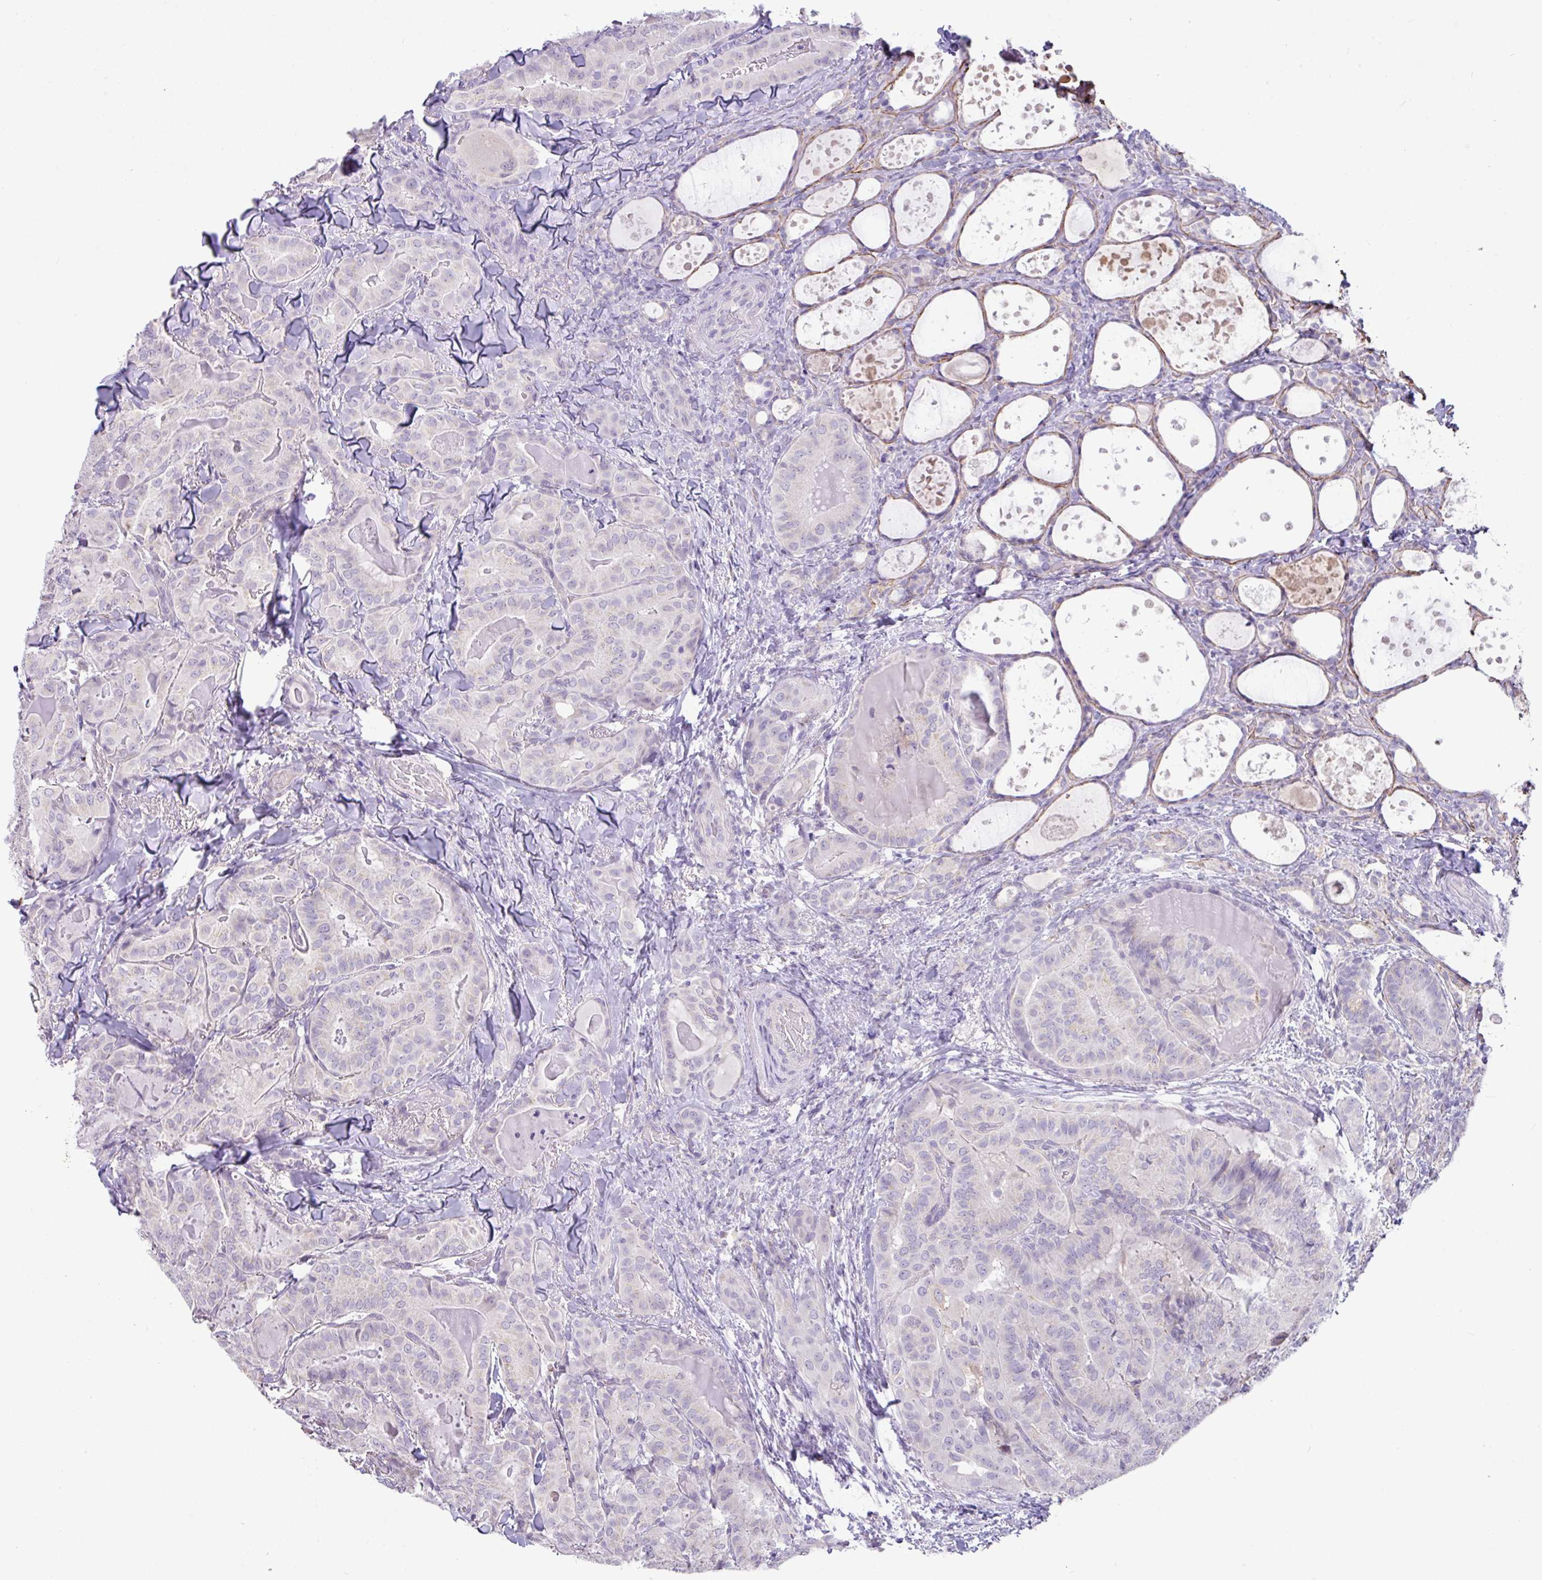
{"staining": {"intensity": "negative", "quantity": "none", "location": "none"}, "tissue": "thyroid cancer", "cell_type": "Tumor cells", "image_type": "cancer", "snomed": [{"axis": "morphology", "description": "Papillary adenocarcinoma, NOS"}, {"axis": "topography", "description": "Thyroid gland"}], "caption": "This is an immunohistochemistry (IHC) image of human thyroid cancer. There is no expression in tumor cells.", "gene": "ZNF524", "patient": {"sex": "female", "age": 68}}